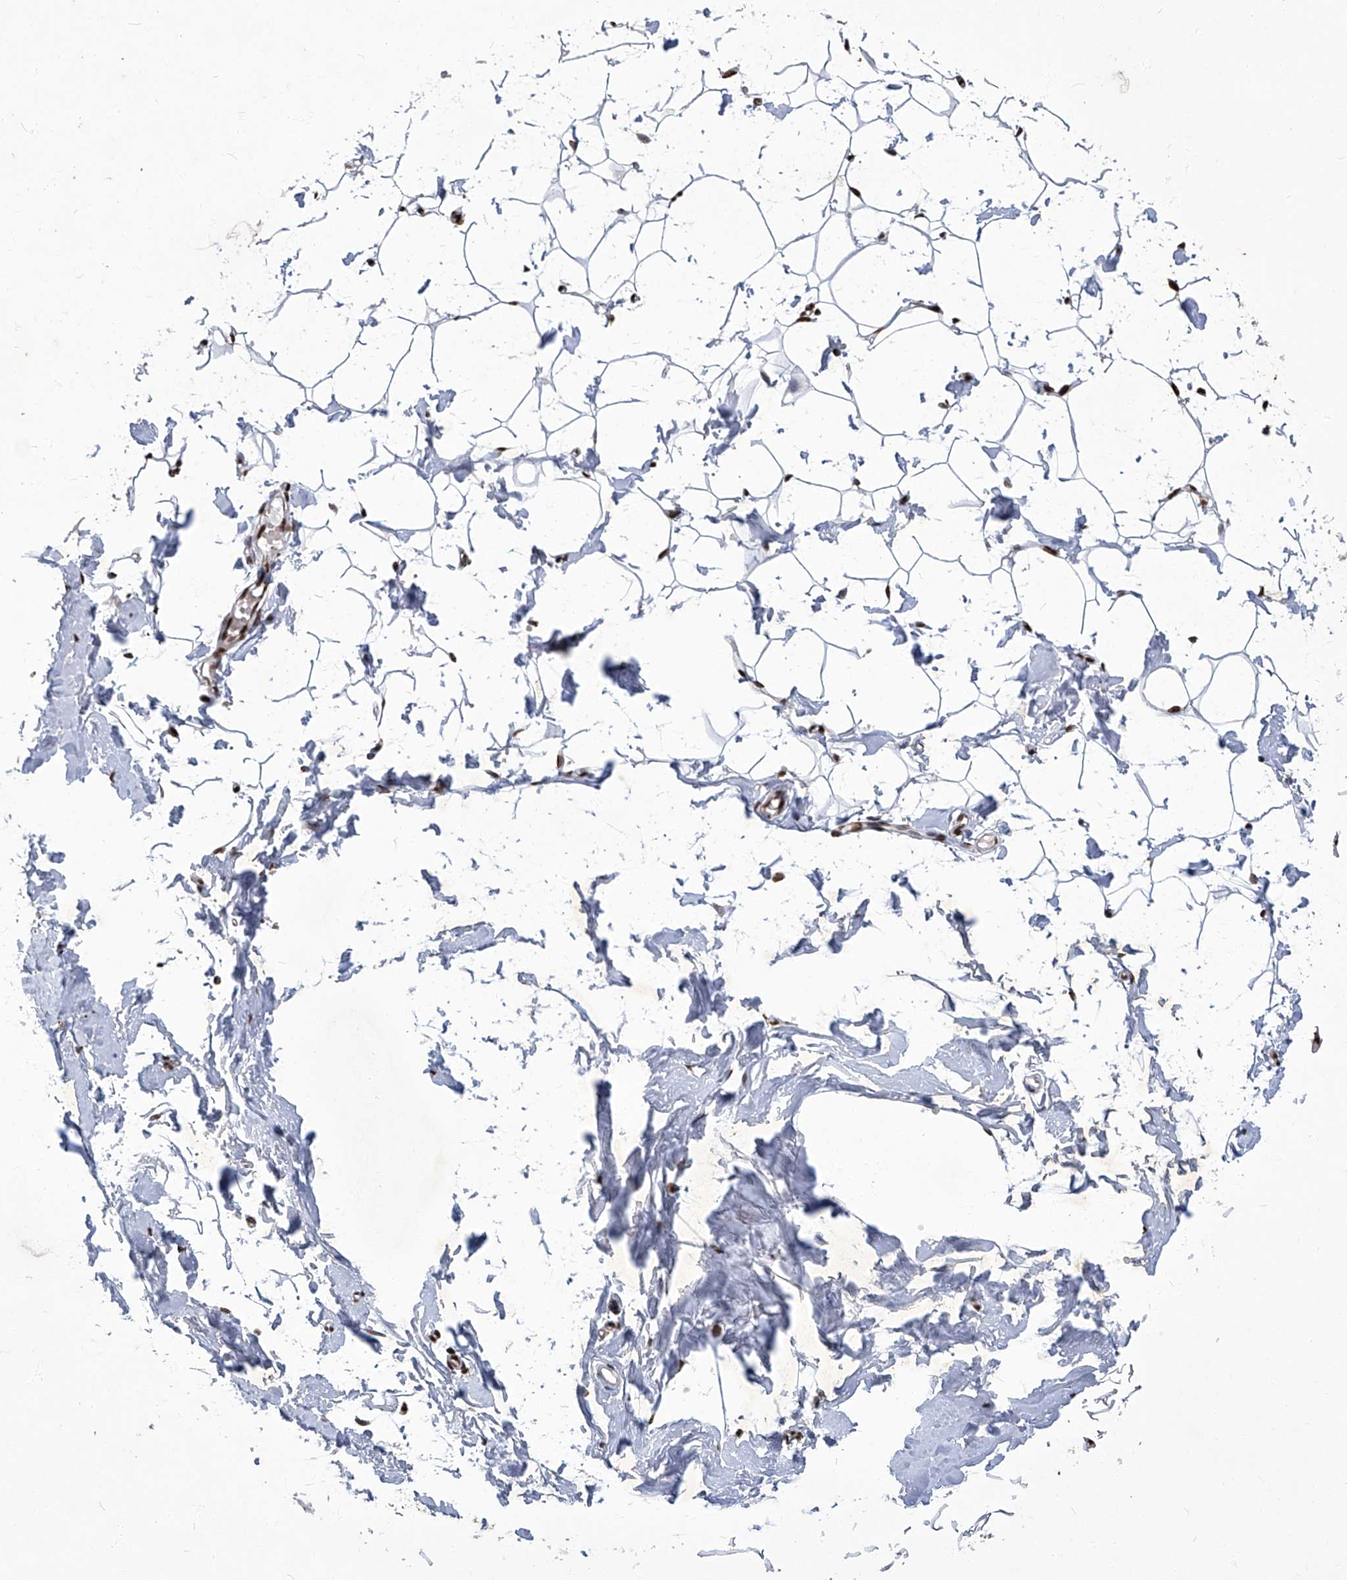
{"staining": {"intensity": "moderate", "quantity": ">75%", "location": "nuclear"}, "tissue": "adipose tissue", "cell_type": "Adipocytes", "image_type": "normal", "snomed": [{"axis": "morphology", "description": "Normal tissue, NOS"}, {"axis": "topography", "description": "Breast"}], "caption": "This is a photomicrograph of immunohistochemistry staining of unremarkable adipose tissue, which shows moderate staining in the nuclear of adipocytes.", "gene": "HBP1", "patient": {"sex": "female", "age": 23}}